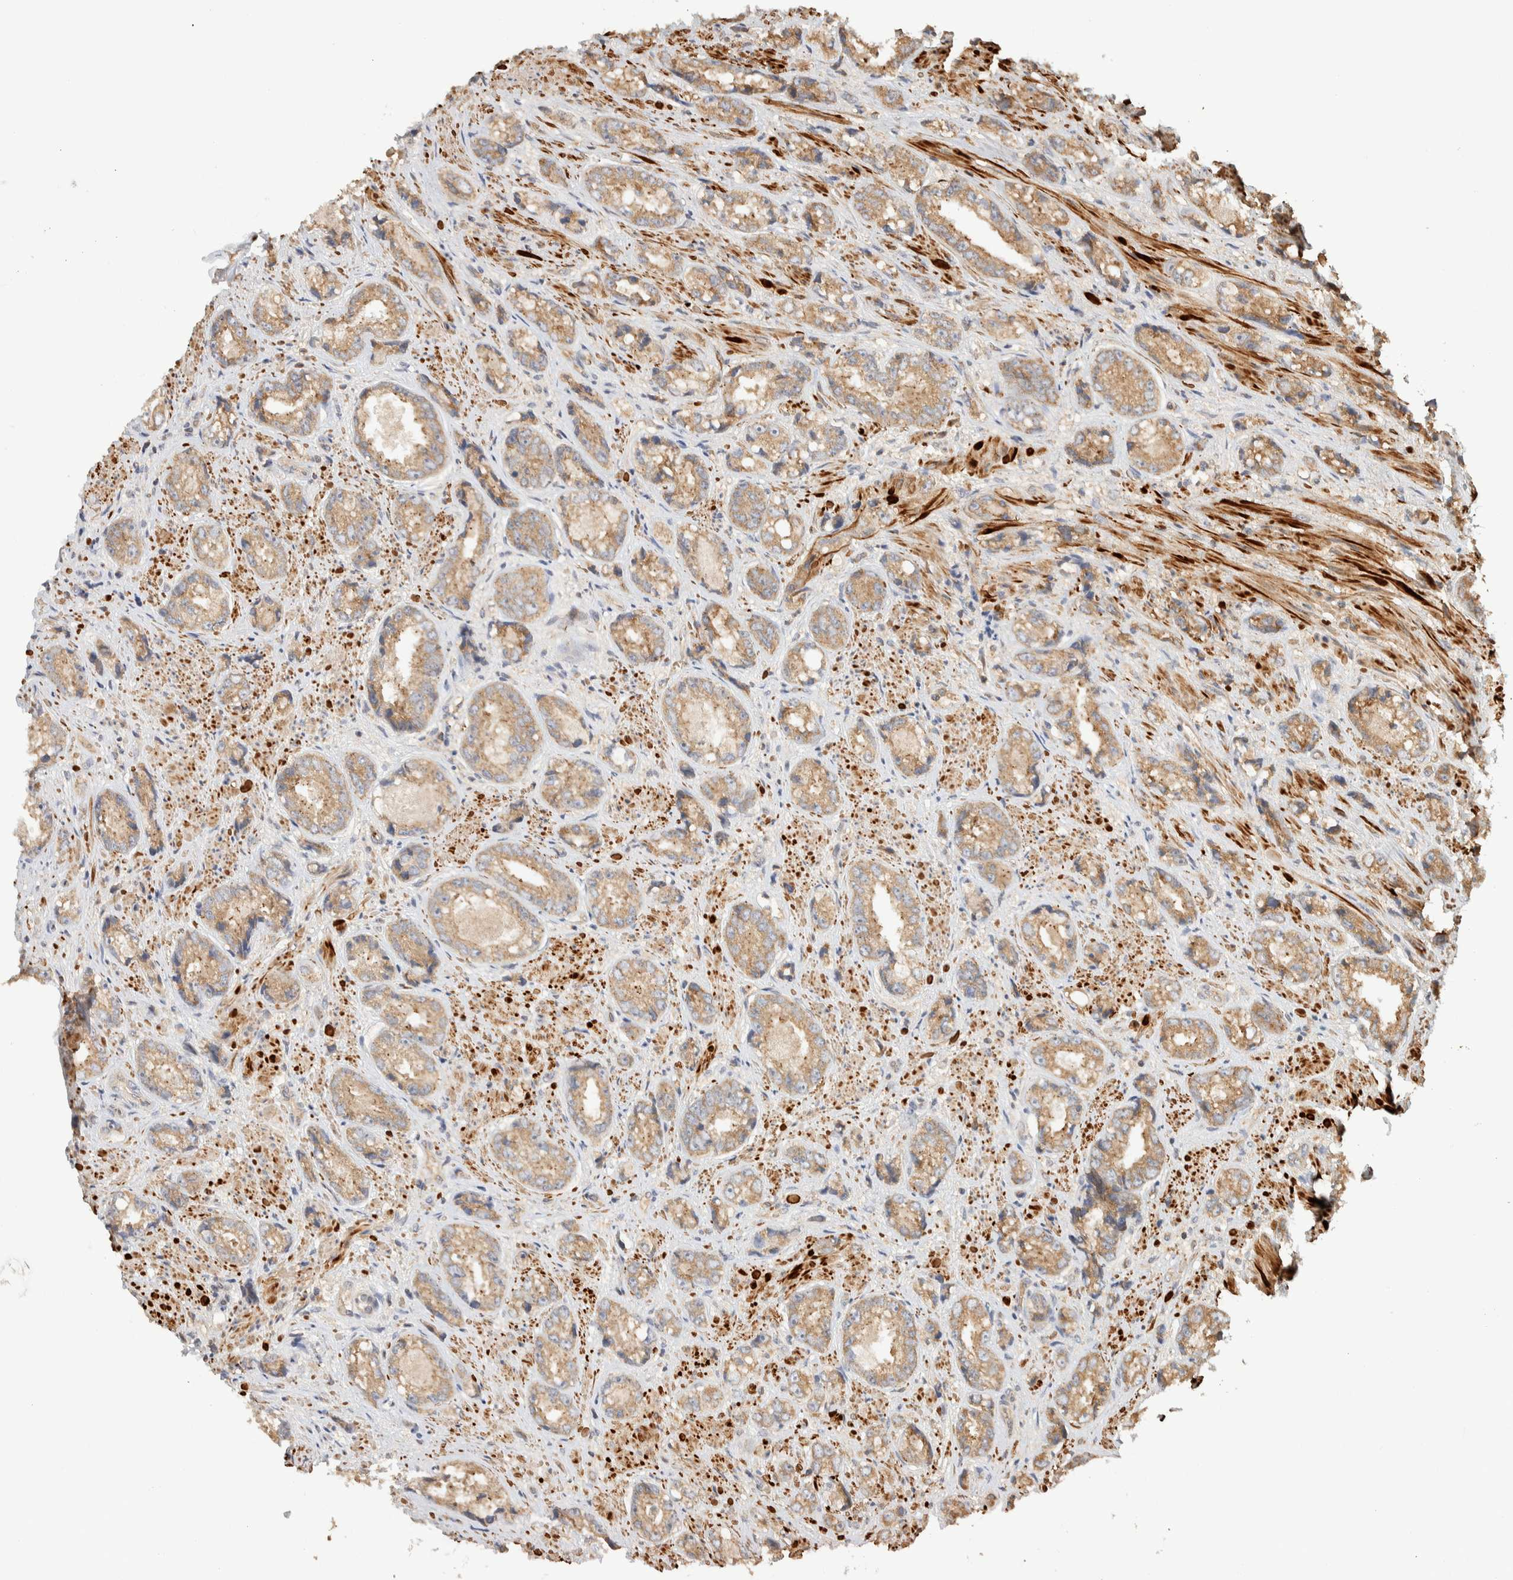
{"staining": {"intensity": "moderate", "quantity": ">75%", "location": "cytoplasmic/membranous"}, "tissue": "prostate cancer", "cell_type": "Tumor cells", "image_type": "cancer", "snomed": [{"axis": "morphology", "description": "Adenocarcinoma, High grade"}, {"axis": "topography", "description": "Prostate"}], "caption": "Immunohistochemical staining of prostate cancer (high-grade adenocarcinoma) demonstrates medium levels of moderate cytoplasmic/membranous positivity in approximately >75% of tumor cells. The staining was performed using DAB (3,3'-diaminobenzidine) to visualize the protein expression in brown, while the nuclei were stained in blue with hematoxylin (Magnification: 20x).", "gene": "TTI2", "patient": {"sex": "male", "age": 61}}